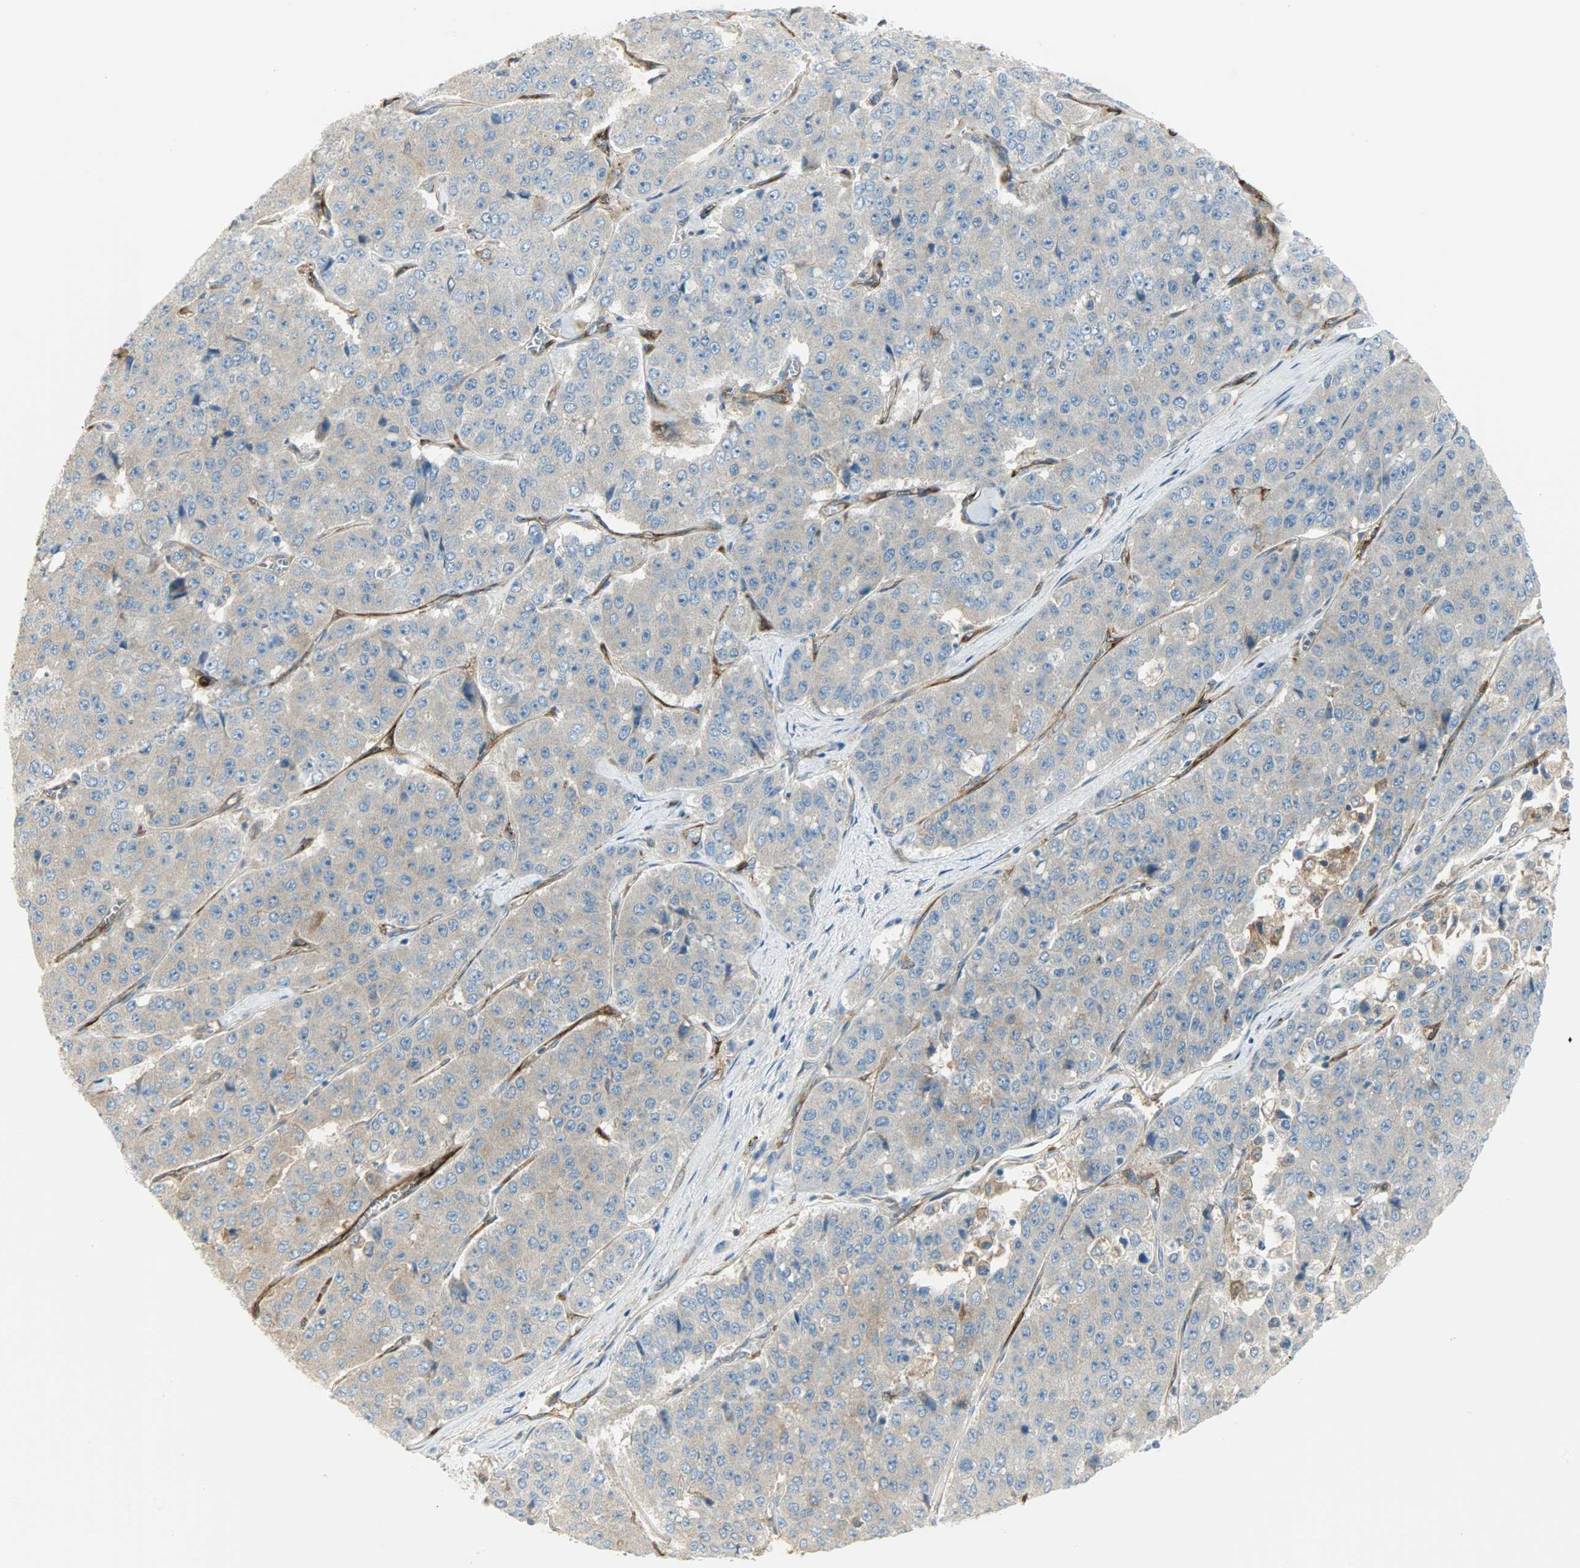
{"staining": {"intensity": "moderate", "quantity": ">75%", "location": "cytoplasmic/membranous"}, "tissue": "pancreatic cancer", "cell_type": "Tumor cells", "image_type": "cancer", "snomed": [{"axis": "morphology", "description": "Adenocarcinoma, NOS"}, {"axis": "topography", "description": "Pancreas"}], "caption": "A histopathology image of adenocarcinoma (pancreatic) stained for a protein reveals moderate cytoplasmic/membranous brown staining in tumor cells.", "gene": "WARS1", "patient": {"sex": "male", "age": 50}}